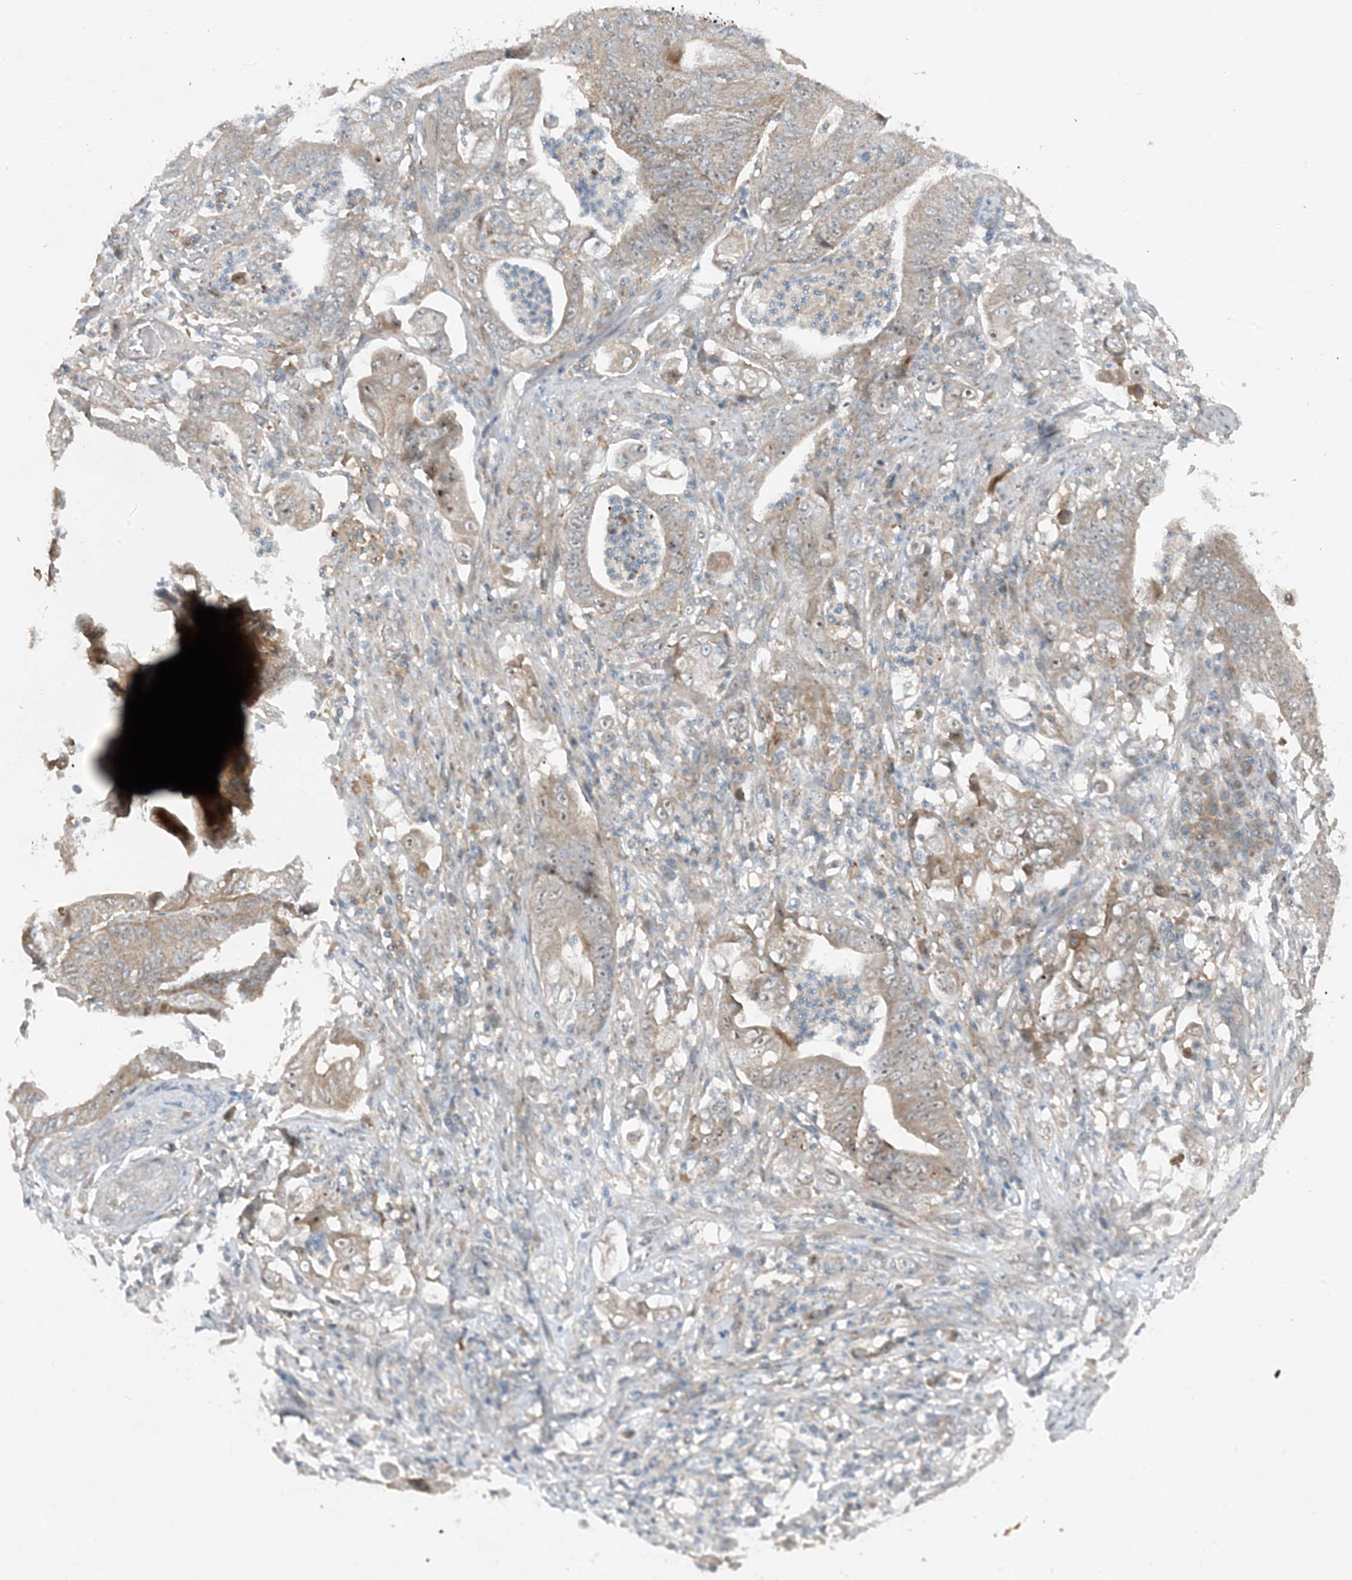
{"staining": {"intensity": "weak", "quantity": "25%-75%", "location": "cytoplasmic/membranous"}, "tissue": "stomach cancer", "cell_type": "Tumor cells", "image_type": "cancer", "snomed": [{"axis": "morphology", "description": "Adenocarcinoma, NOS"}, {"axis": "topography", "description": "Stomach"}], "caption": "There is low levels of weak cytoplasmic/membranous positivity in tumor cells of stomach adenocarcinoma, as demonstrated by immunohistochemical staining (brown color).", "gene": "MITD1", "patient": {"sex": "female", "age": 73}}